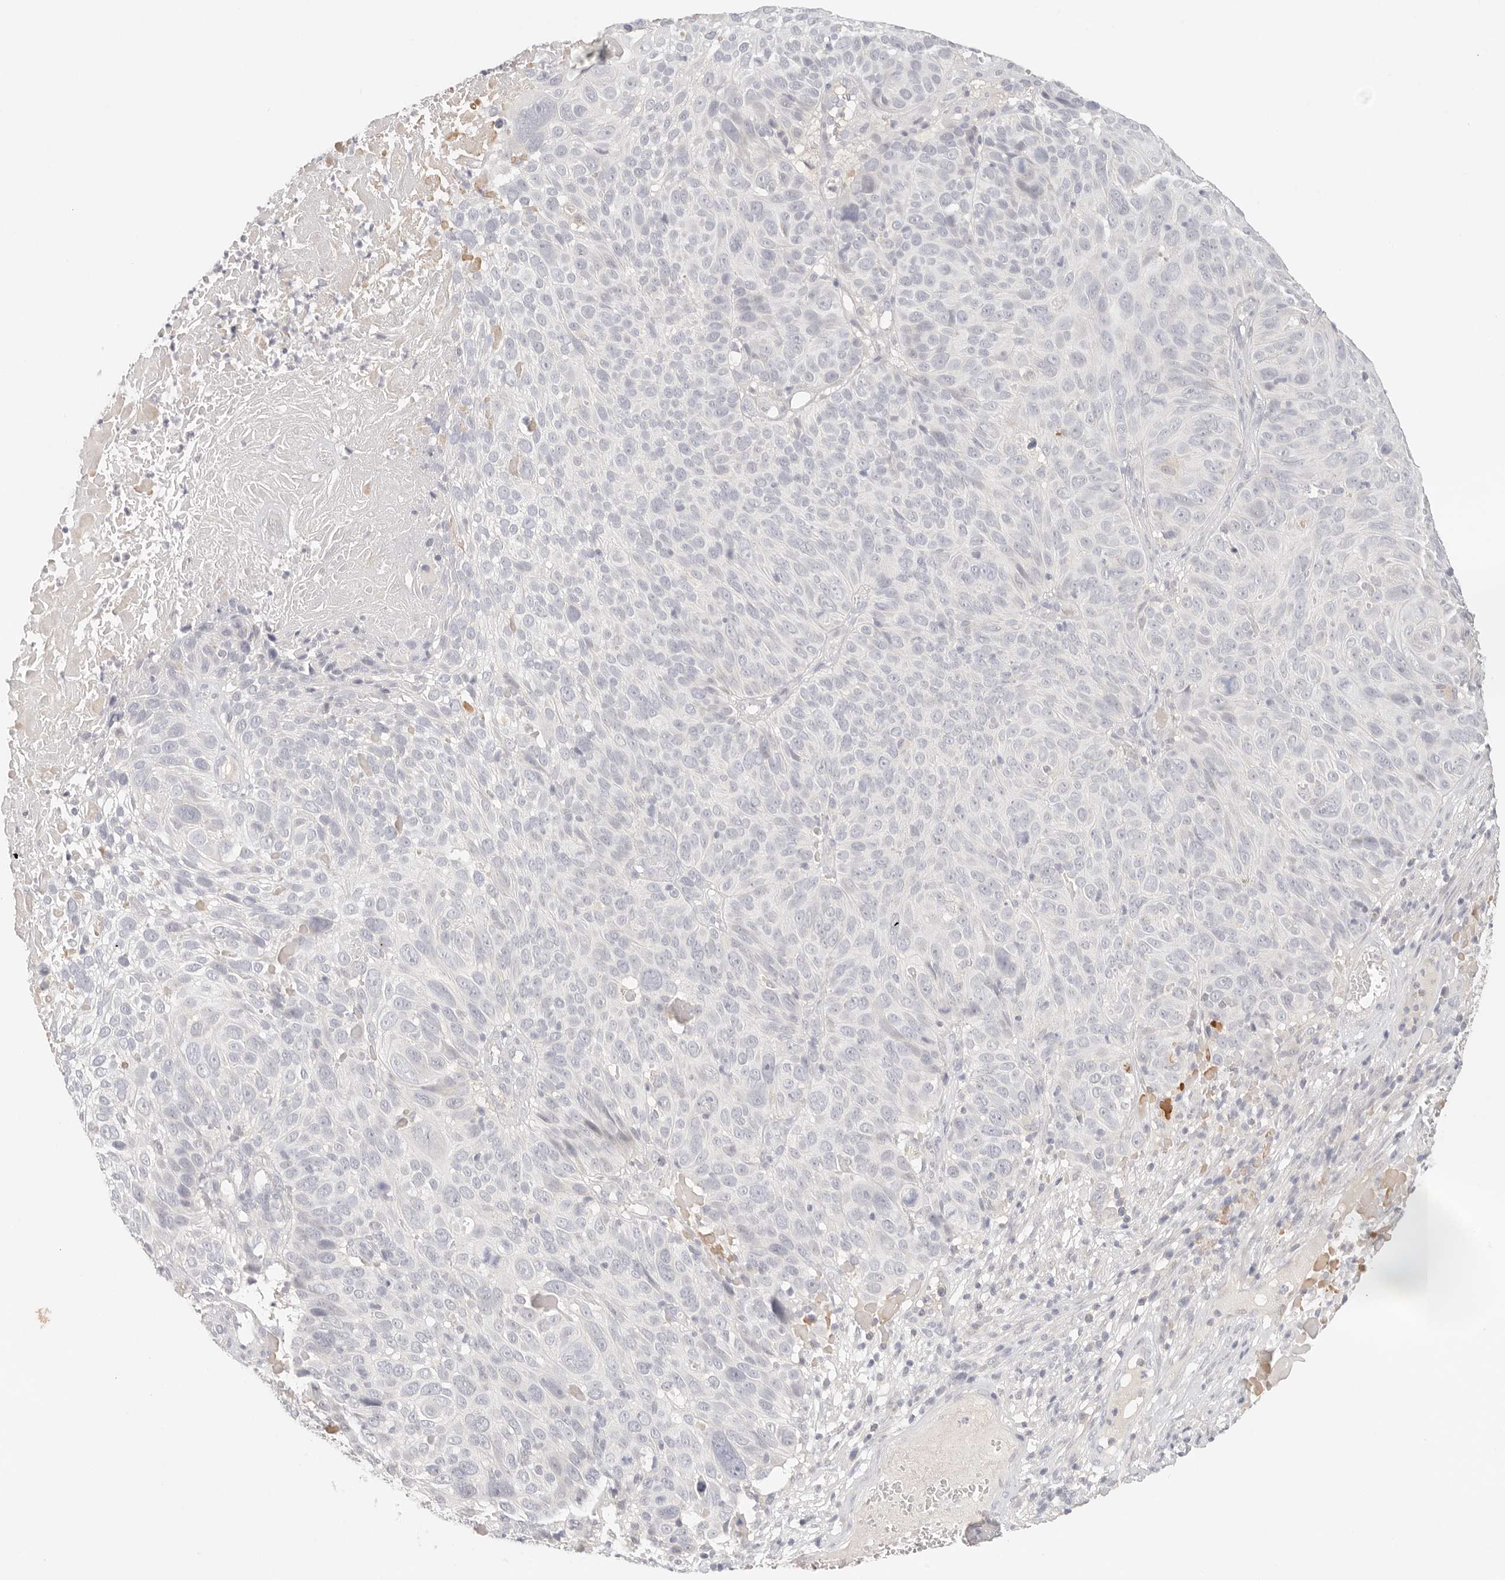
{"staining": {"intensity": "negative", "quantity": "none", "location": "none"}, "tissue": "cervical cancer", "cell_type": "Tumor cells", "image_type": "cancer", "snomed": [{"axis": "morphology", "description": "Squamous cell carcinoma, NOS"}, {"axis": "topography", "description": "Cervix"}], "caption": "DAB immunohistochemical staining of human cervical squamous cell carcinoma demonstrates no significant expression in tumor cells. The staining is performed using DAB brown chromogen with nuclei counter-stained in using hematoxylin.", "gene": "SPHK1", "patient": {"sex": "female", "age": 74}}